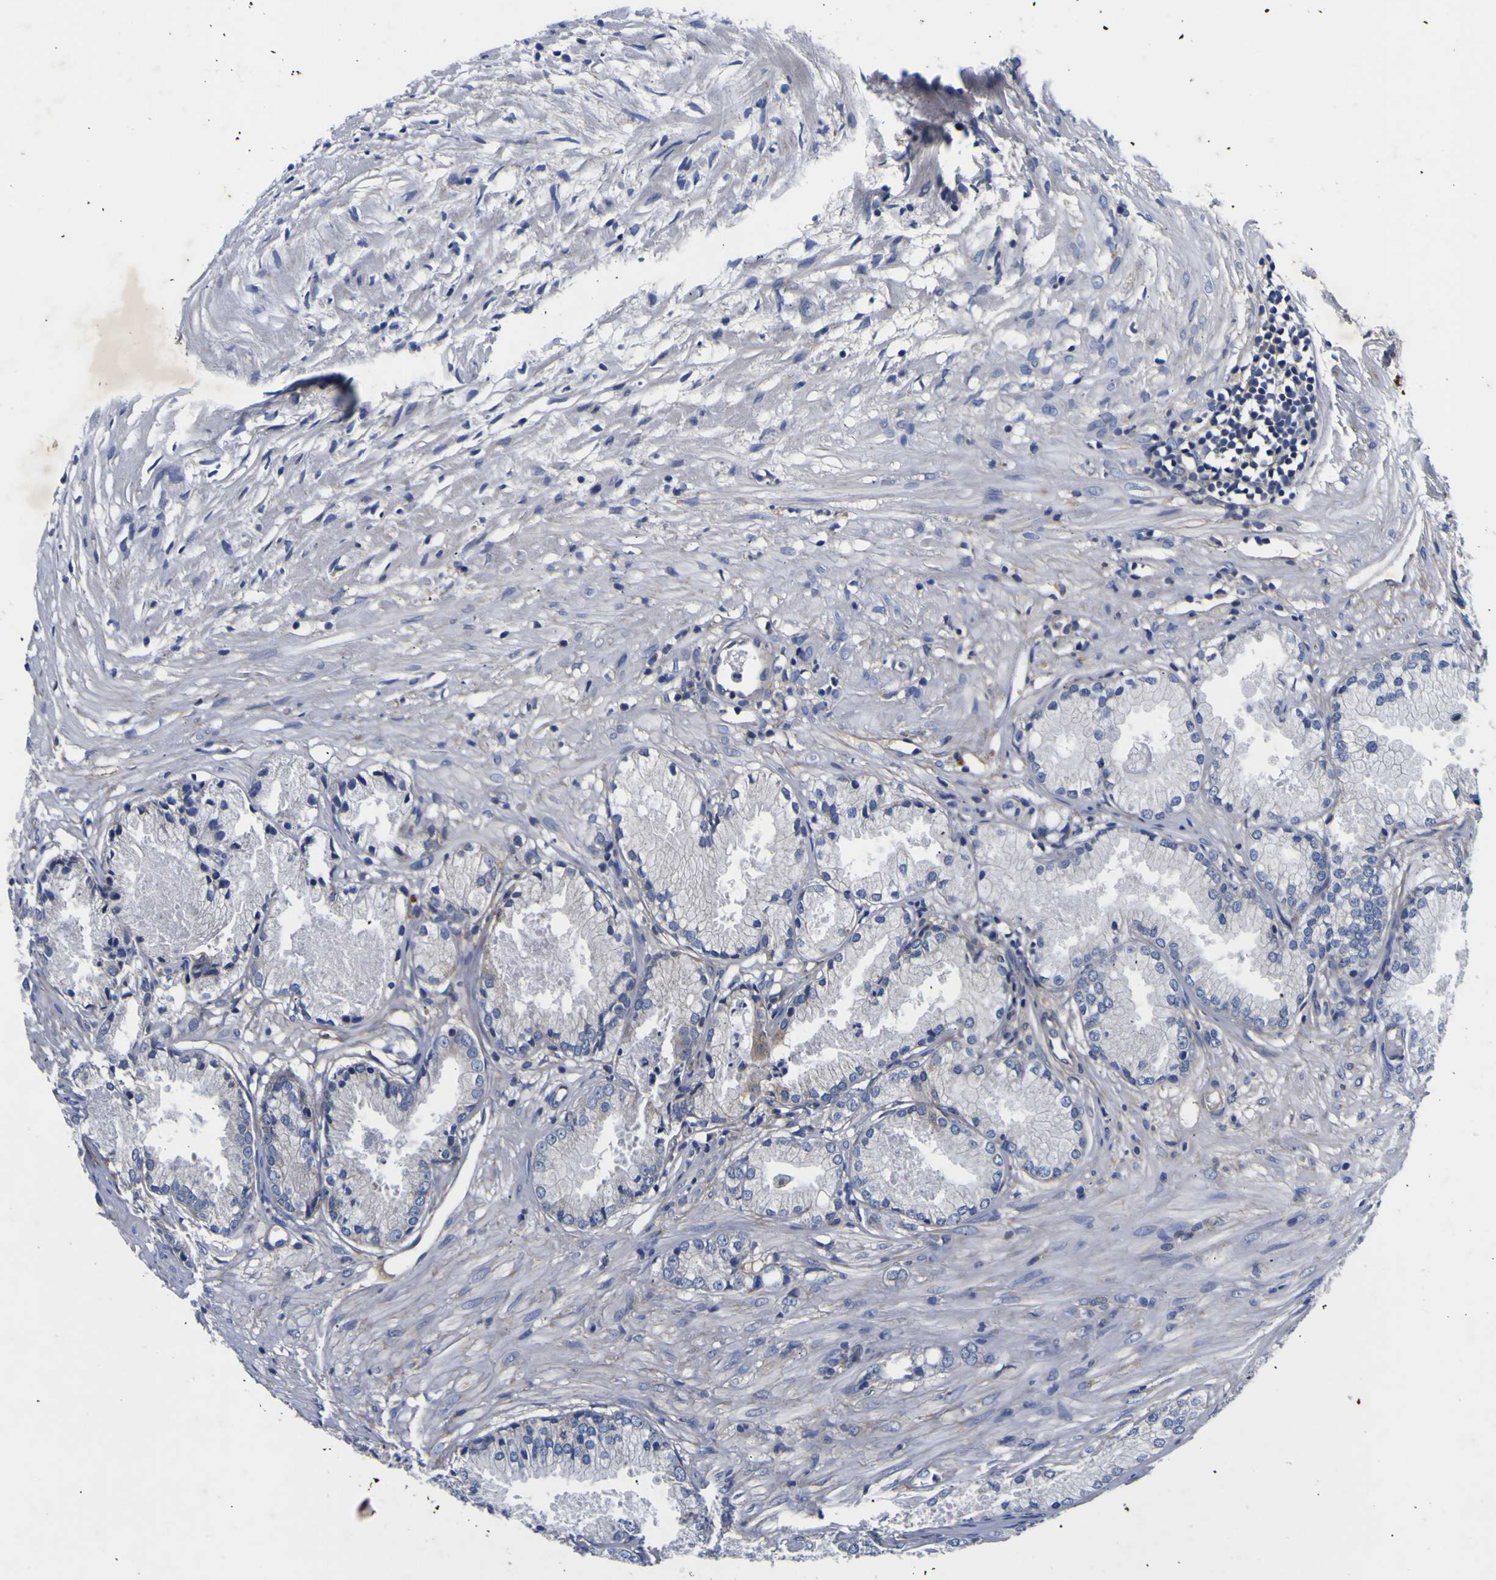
{"staining": {"intensity": "negative", "quantity": "none", "location": "none"}, "tissue": "prostate cancer", "cell_type": "Tumor cells", "image_type": "cancer", "snomed": [{"axis": "morphology", "description": "Adenocarcinoma, Low grade"}, {"axis": "topography", "description": "Prostate"}], "caption": "Protein analysis of prostate cancer (low-grade adenocarcinoma) displays no significant expression in tumor cells.", "gene": "VASN", "patient": {"sex": "male", "age": 72}}